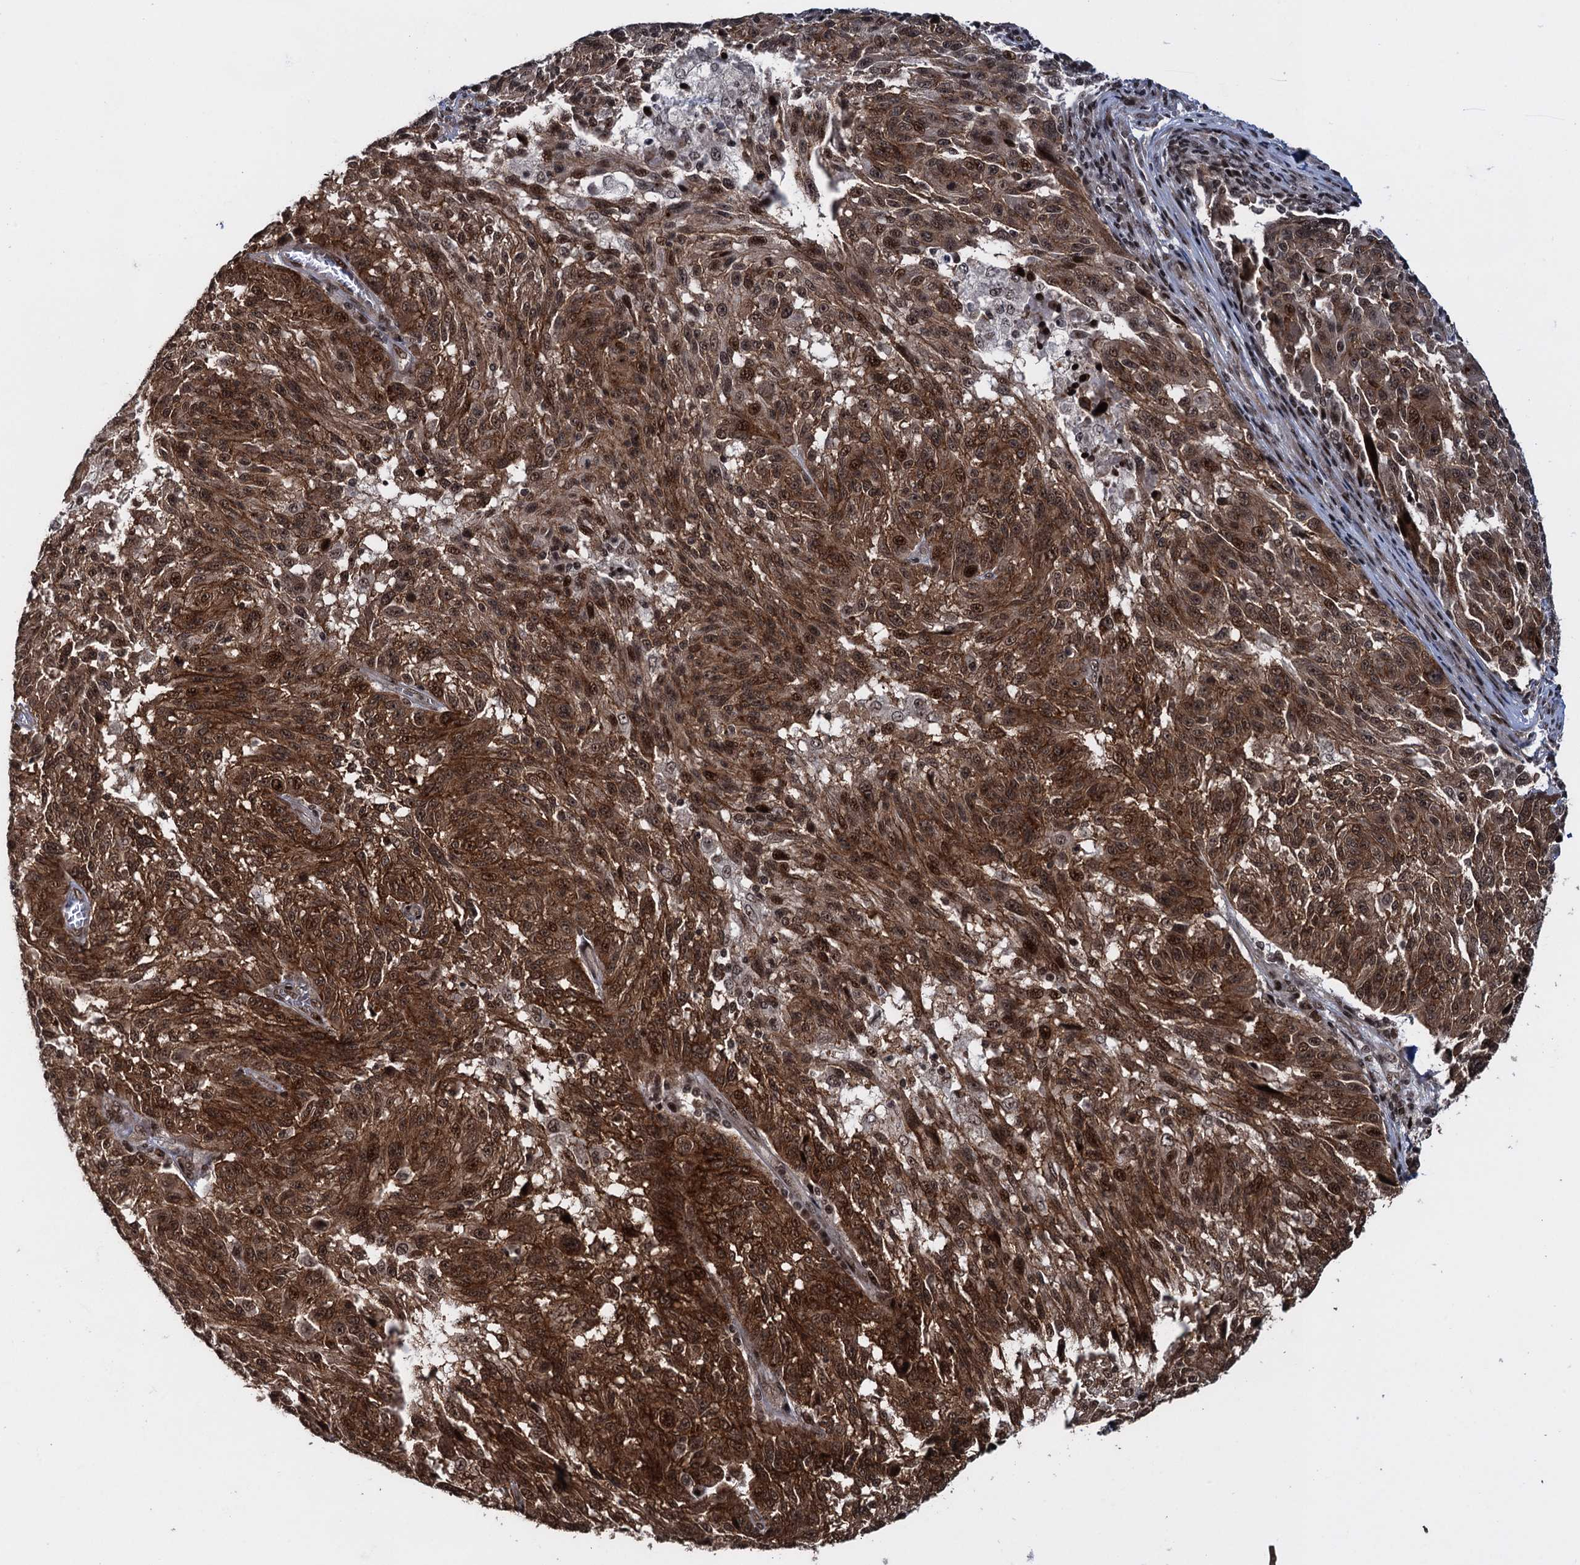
{"staining": {"intensity": "strong", "quantity": ">75%", "location": "cytoplasmic/membranous,nuclear"}, "tissue": "melanoma", "cell_type": "Tumor cells", "image_type": "cancer", "snomed": [{"axis": "morphology", "description": "Malignant melanoma, NOS"}, {"axis": "topography", "description": "Skin"}], "caption": "Human malignant melanoma stained with a brown dye reveals strong cytoplasmic/membranous and nuclear positive staining in about >75% of tumor cells.", "gene": "ZNF169", "patient": {"sex": "male", "age": 53}}